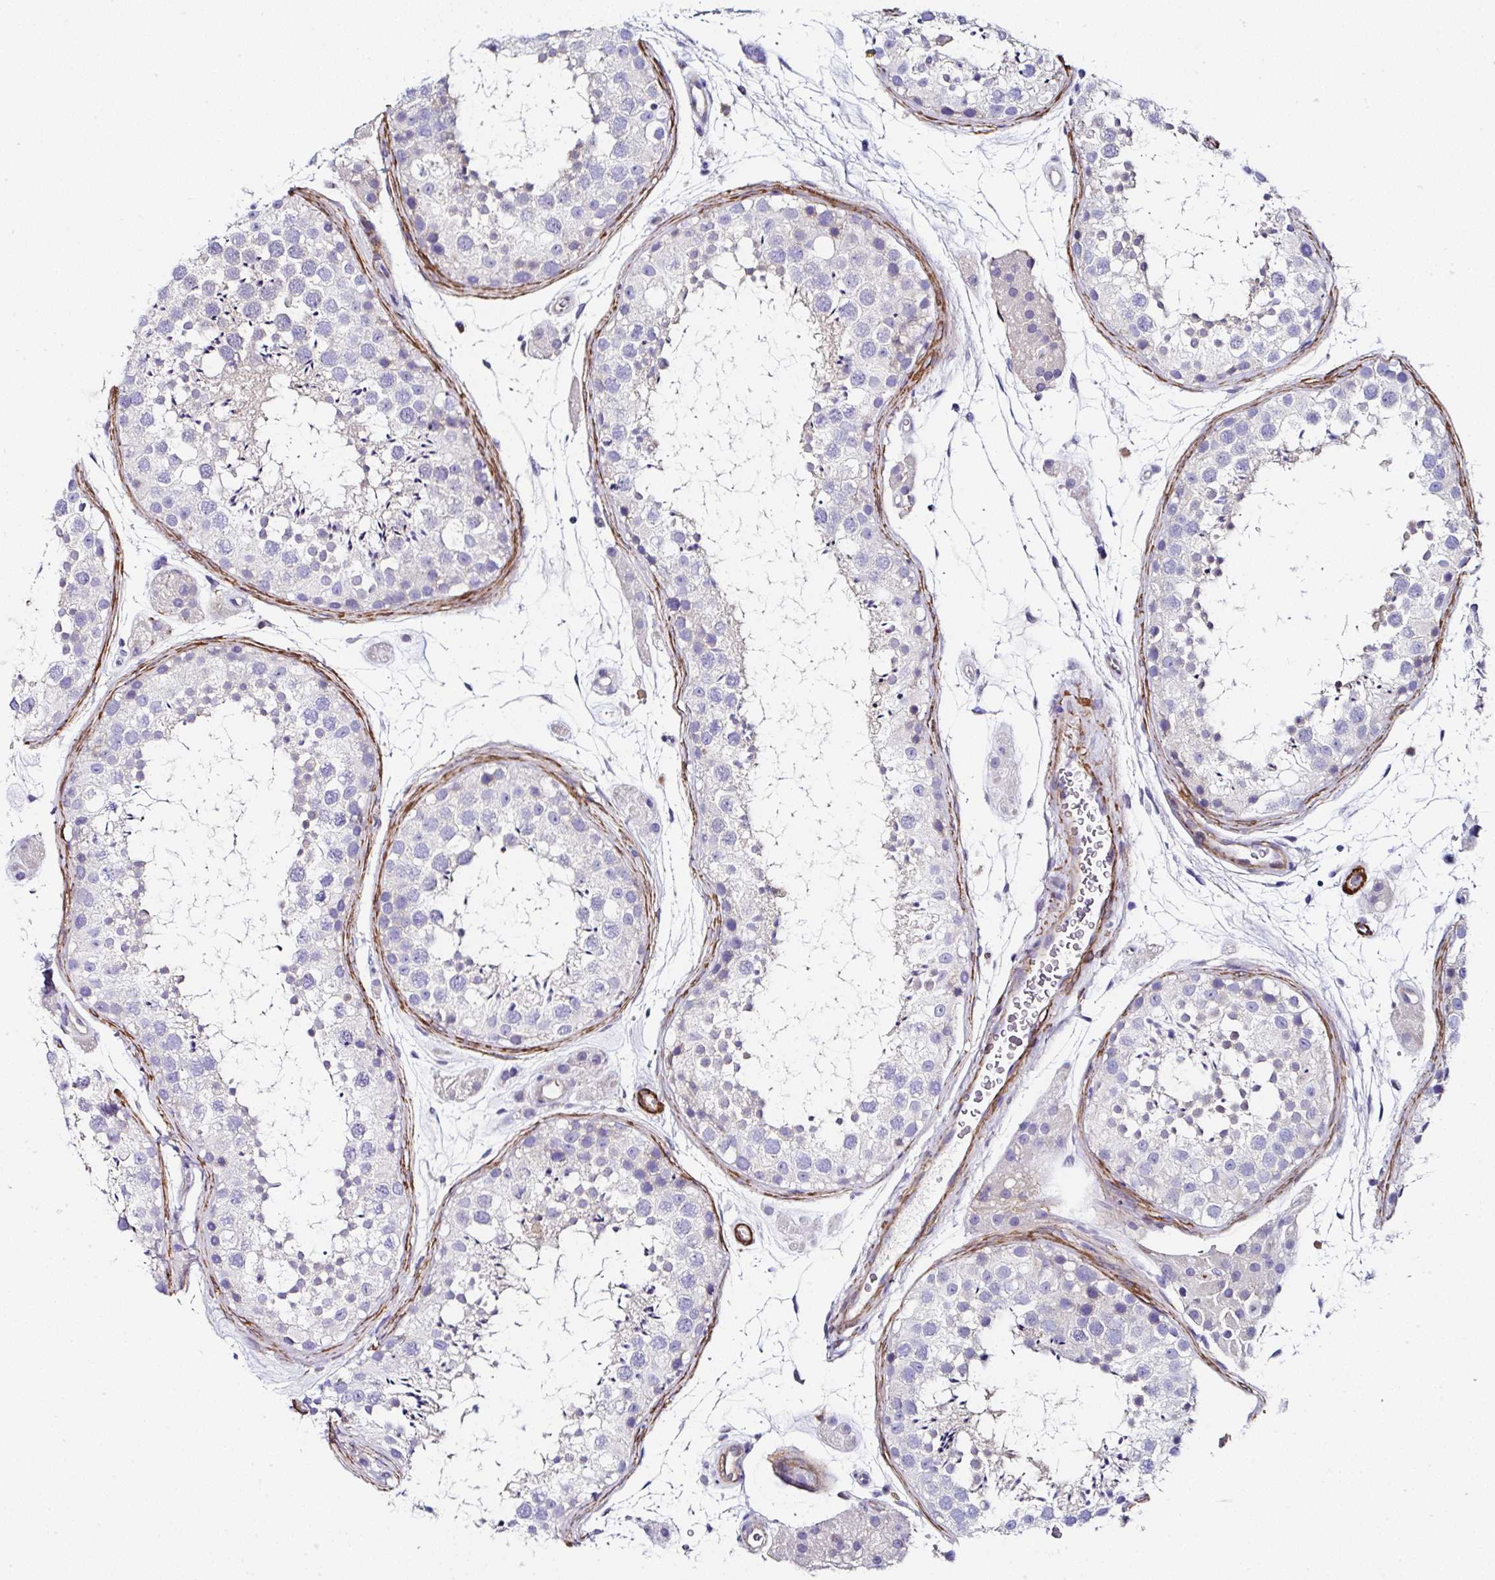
{"staining": {"intensity": "negative", "quantity": "none", "location": "none"}, "tissue": "testis", "cell_type": "Cells in seminiferous ducts", "image_type": "normal", "snomed": [{"axis": "morphology", "description": "Normal tissue, NOS"}, {"axis": "topography", "description": "Testis"}], "caption": "DAB immunohistochemical staining of benign human testis exhibits no significant expression in cells in seminiferous ducts.", "gene": "PPFIA4", "patient": {"sex": "male", "age": 41}}